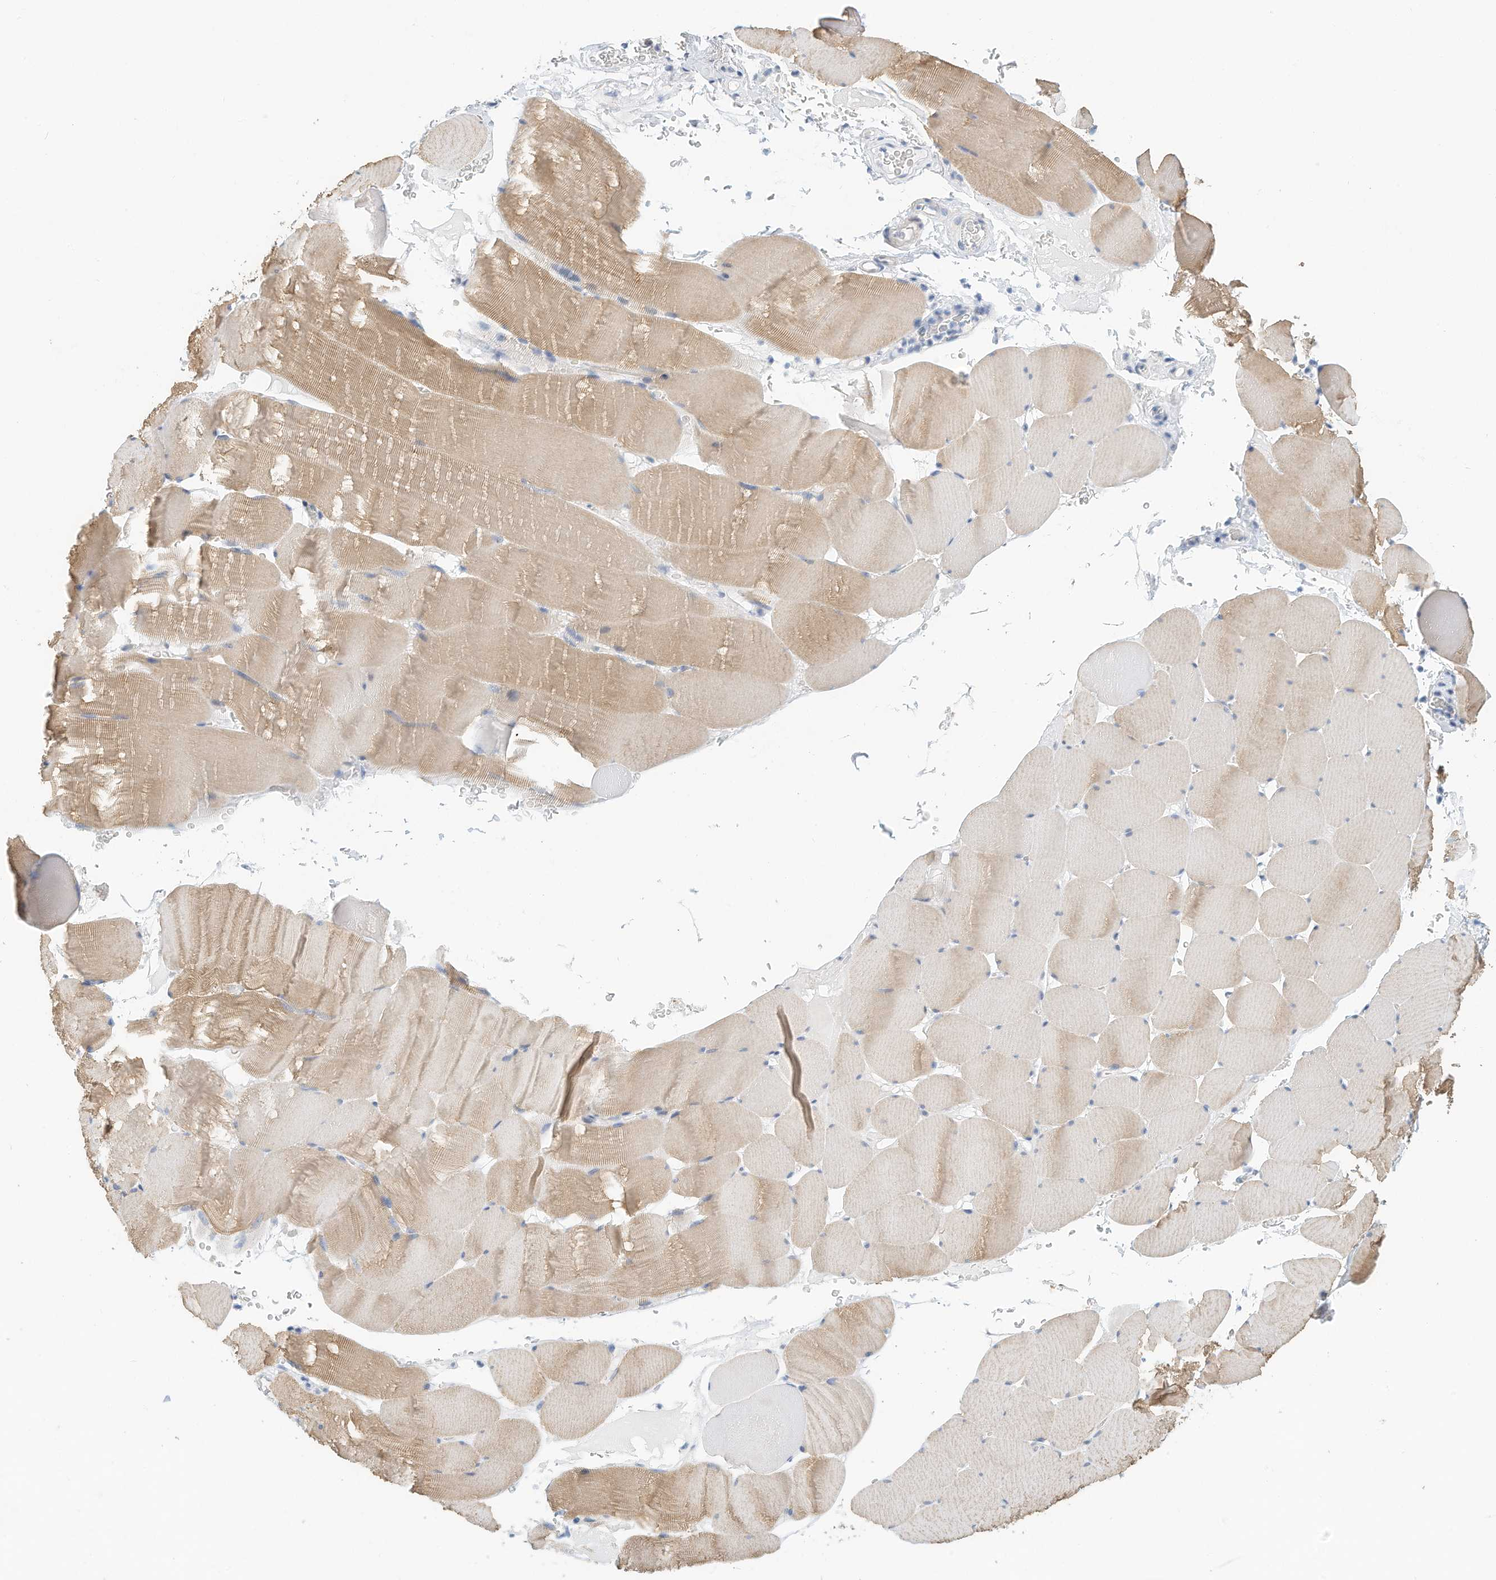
{"staining": {"intensity": "weak", "quantity": ">75%", "location": "cytoplasmic/membranous"}, "tissue": "skeletal muscle", "cell_type": "Myocytes", "image_type": "normal", "snomed": [{"axis": "morphology", "description": "Normal tissue, NOS"}, {"axis": "topography", "description": "Skeletal muscle"}], "caption": "An immunohistochemistry (IHC) histopathology image of unremarkable tissue is shown. Protein staining in brown highlights weak cytoplasmic/membranous positivity in skeletal muscle within myocytes.", "gene": "ARHGAP28", "patient": {"sex": "male", "age": 62}}